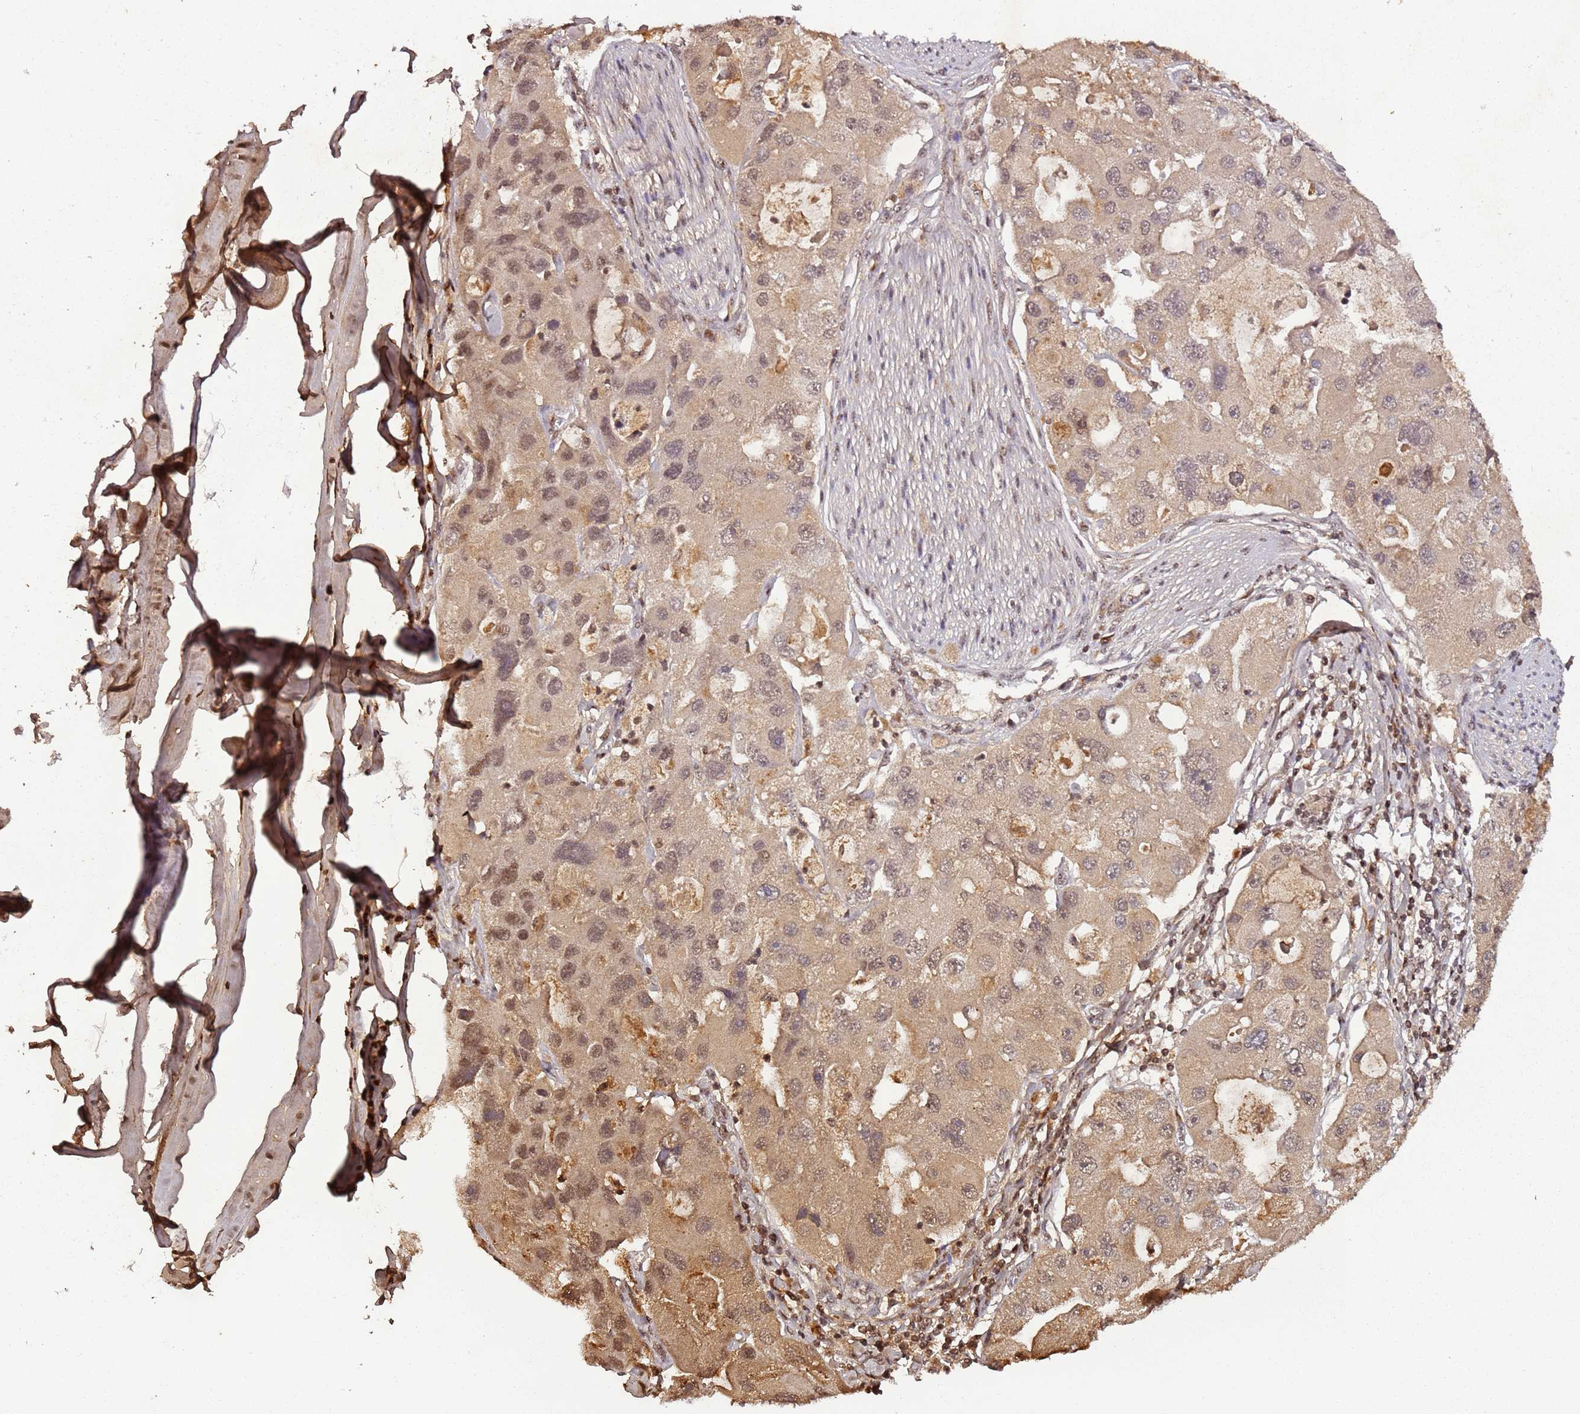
{"staining": {"intensity": "moderate", "quantity": "<25%", "location": "nuclear"}, "tissue": "lung cancer", "cell_type": "Tumor cells", "image_type": "cancer", "snomed": [{"axis": "morphology", "description": "Adenocarcinoma, NOS"}, {"axis": "topography", "description": "Lung"}], "caption": "Lung adenocarcinoma stained for a protein reveals moderate nuclear positivity in tumor cells. The staining is performed using DAB brown chromogen to label protein expression. The nuclei are counter-stained blue using hematoxylin.", "gene": "COL1A2", "patient": {"sex": "female", "age": 54}}